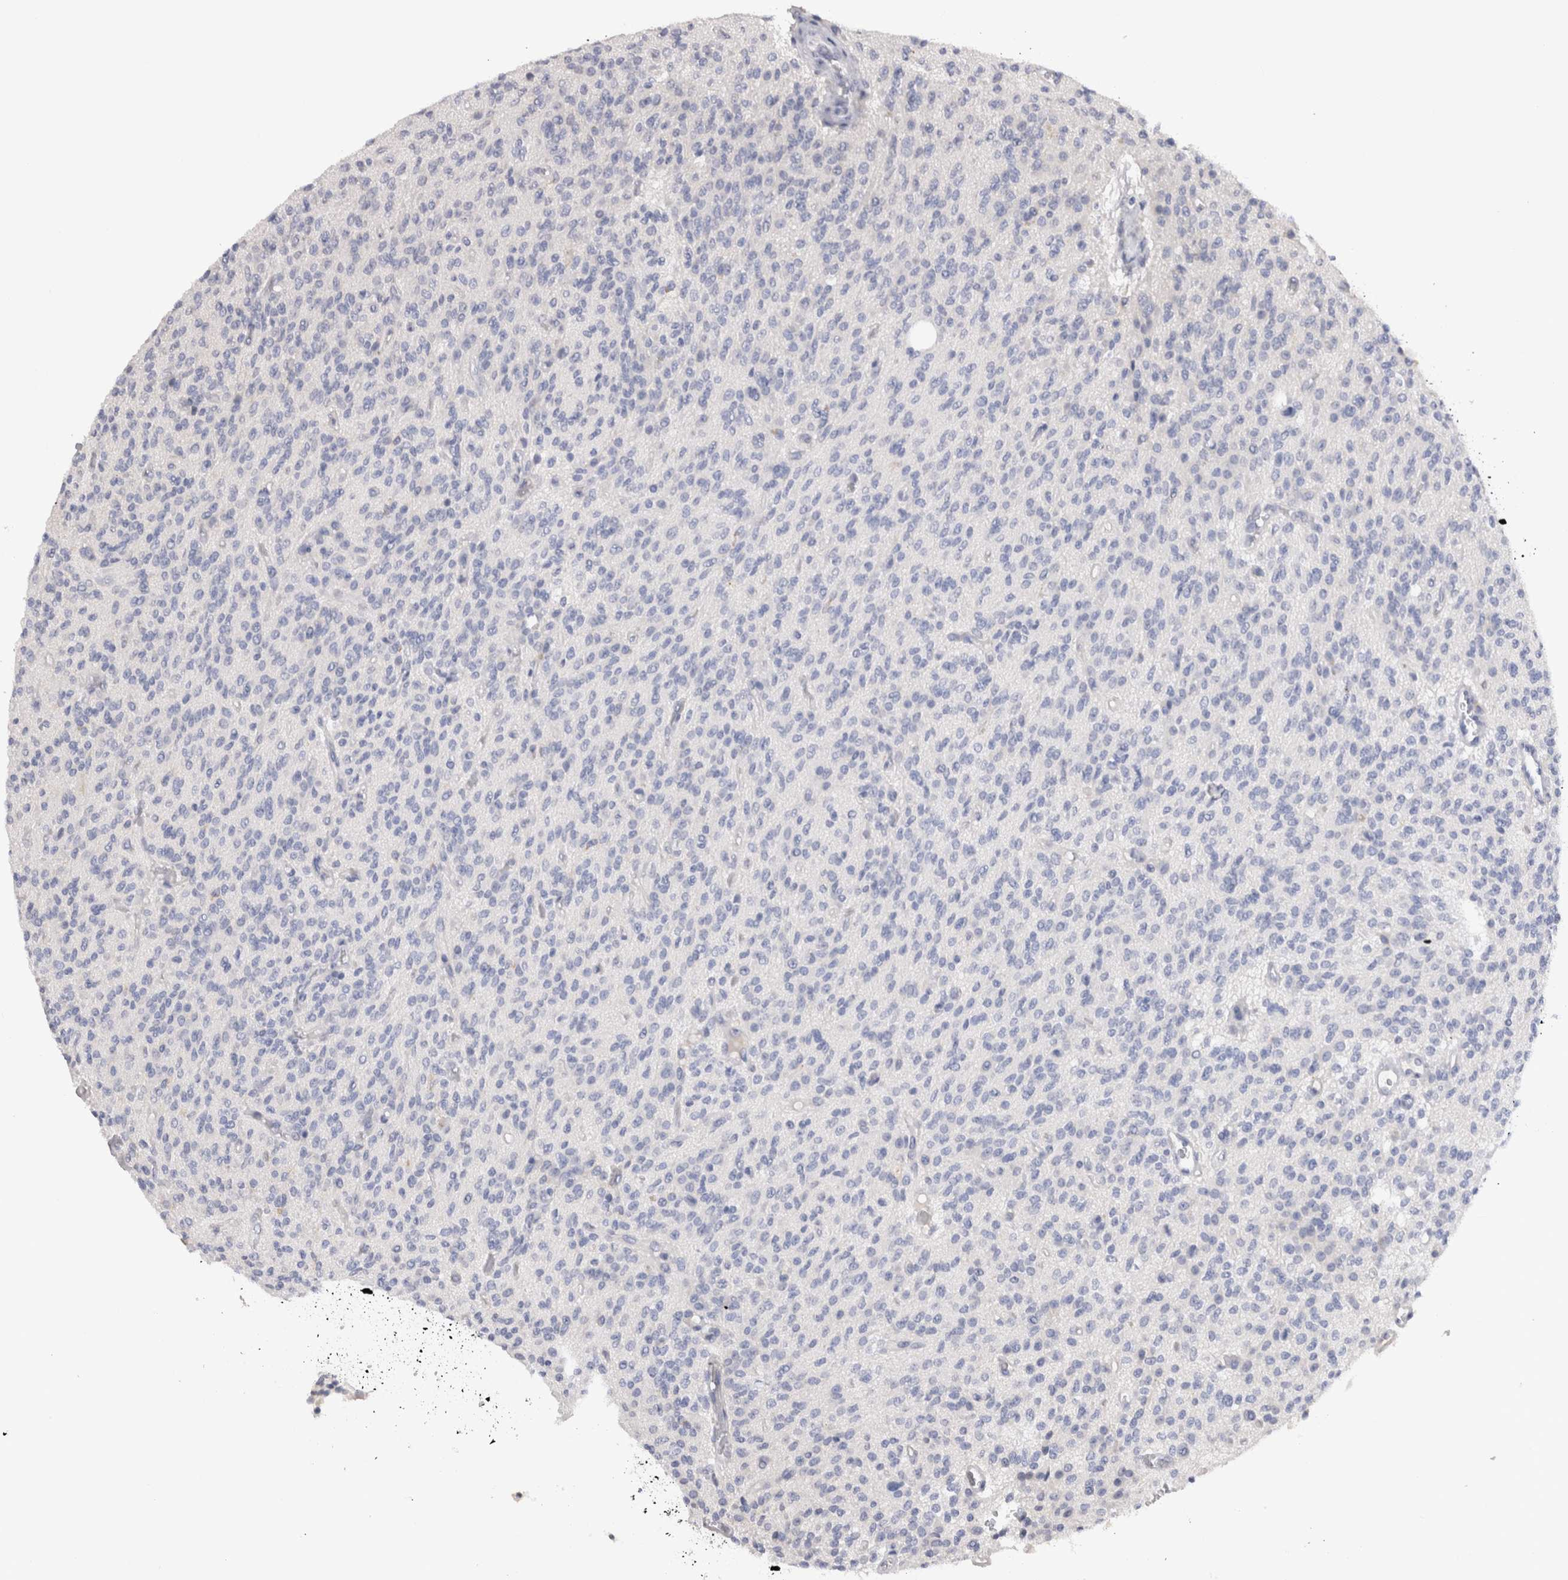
{"staining": {"intensity": "negative", "quantity": "none", "location": "none"}, "tissue": "glioma", "cell_type": "Tumor cells", "image_type": "cancer", "snomed": [{"axis": "morphology", "description": "Glioma, malignant, High grade"}, {"axis": "topography", "description": "Brain"}], "caption": "DAB (3,3'-diaminobenzidine) immunohistochemical staining of glioma displays no significant positivity in tumor cells.", "gene": "VSIG4", "patient": {"sex": "male", "age": 34}}